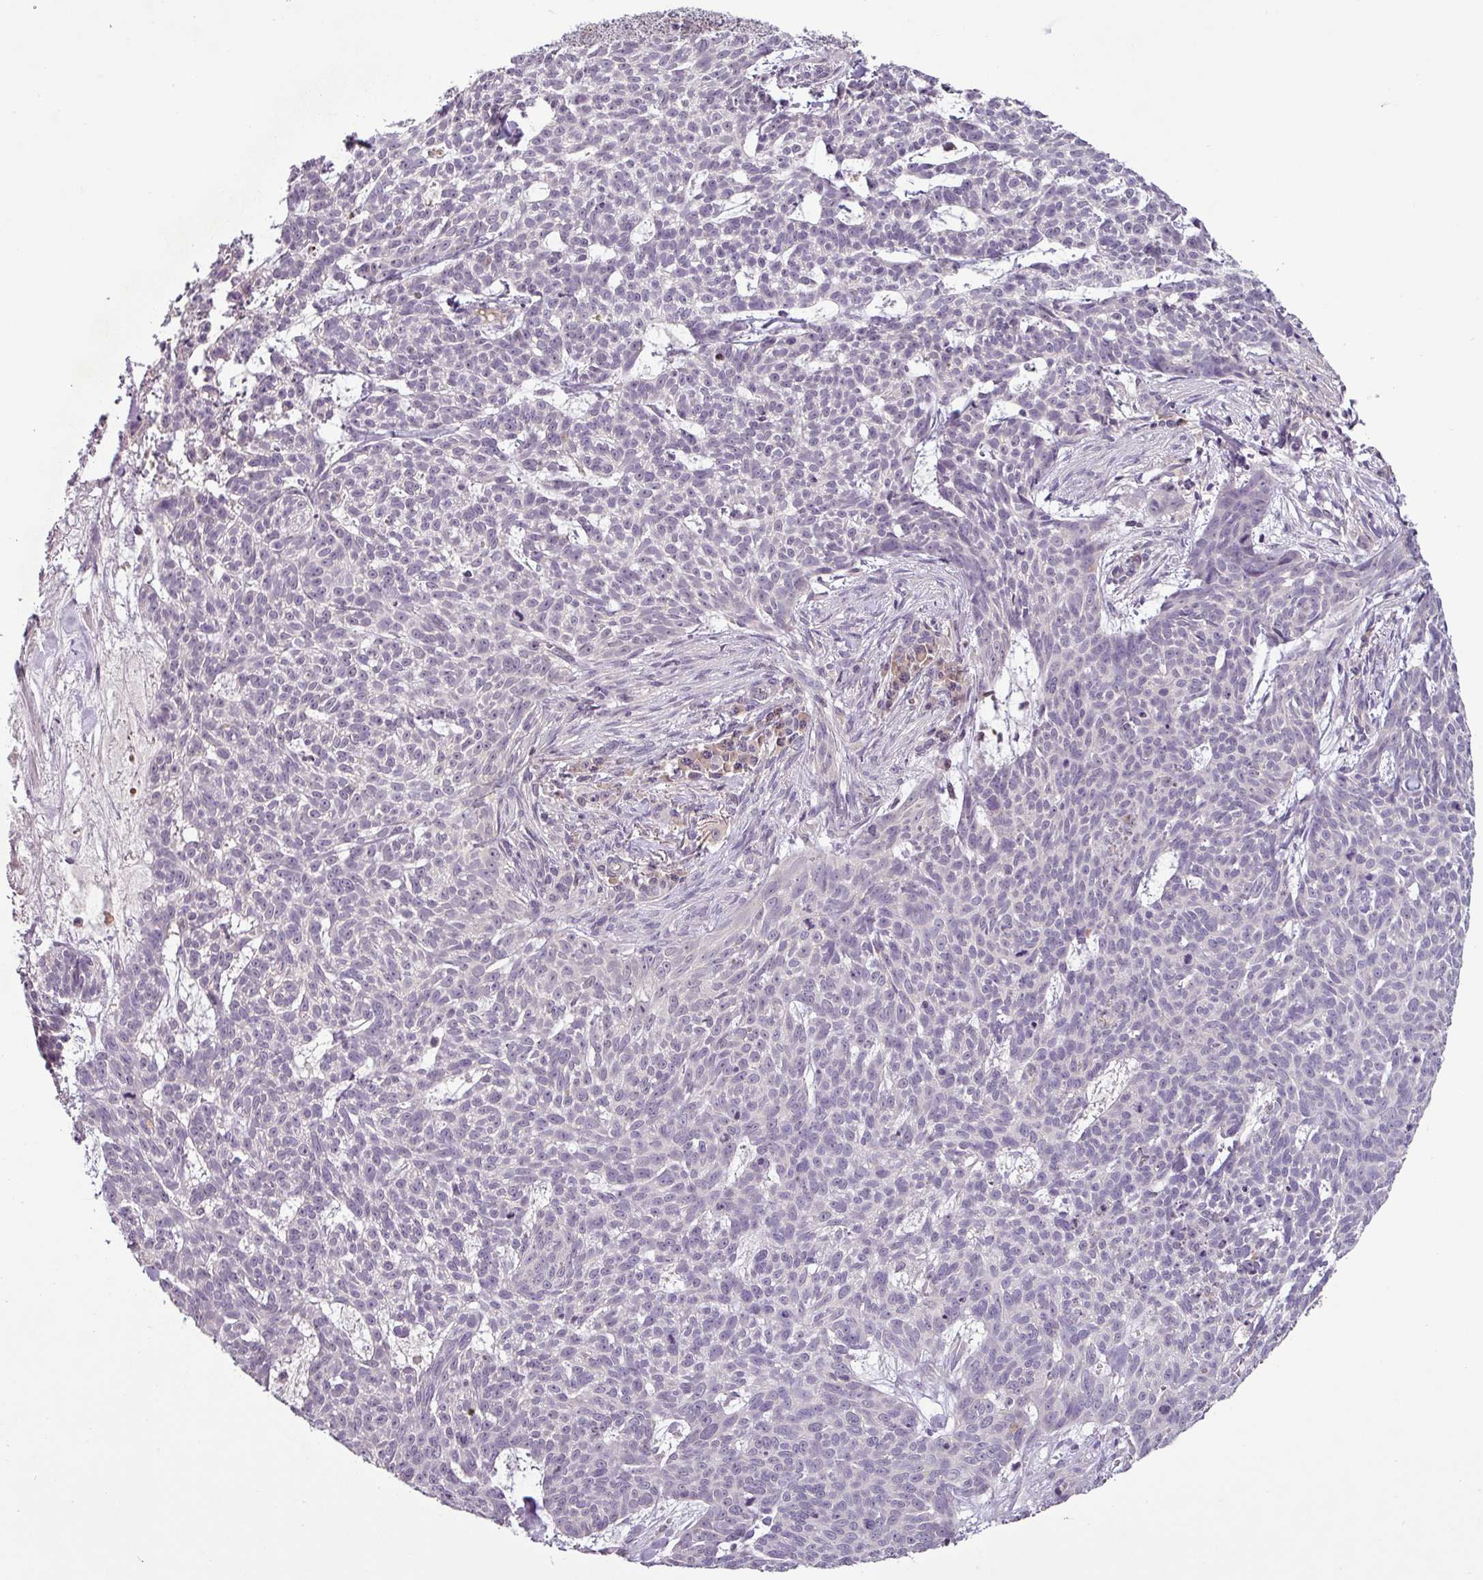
{"staining": {"intensity": "negative", "quantity": "none", "location": "none"}, "tissue": "skin cancer", "cell_type": "Tumor cells", "image_type": "cancer", "snomed": [{"axis": "morphology", "description": "Basal cell carcinoma"}, {"axis": "topography", "description": "Skin"}], "caption": "The micrograph displays no significant positivity in tumor cells of skin basal cell carcinoma.", "gene": "SLC5A10", "patient": {"sex": "female", "age": 93}}